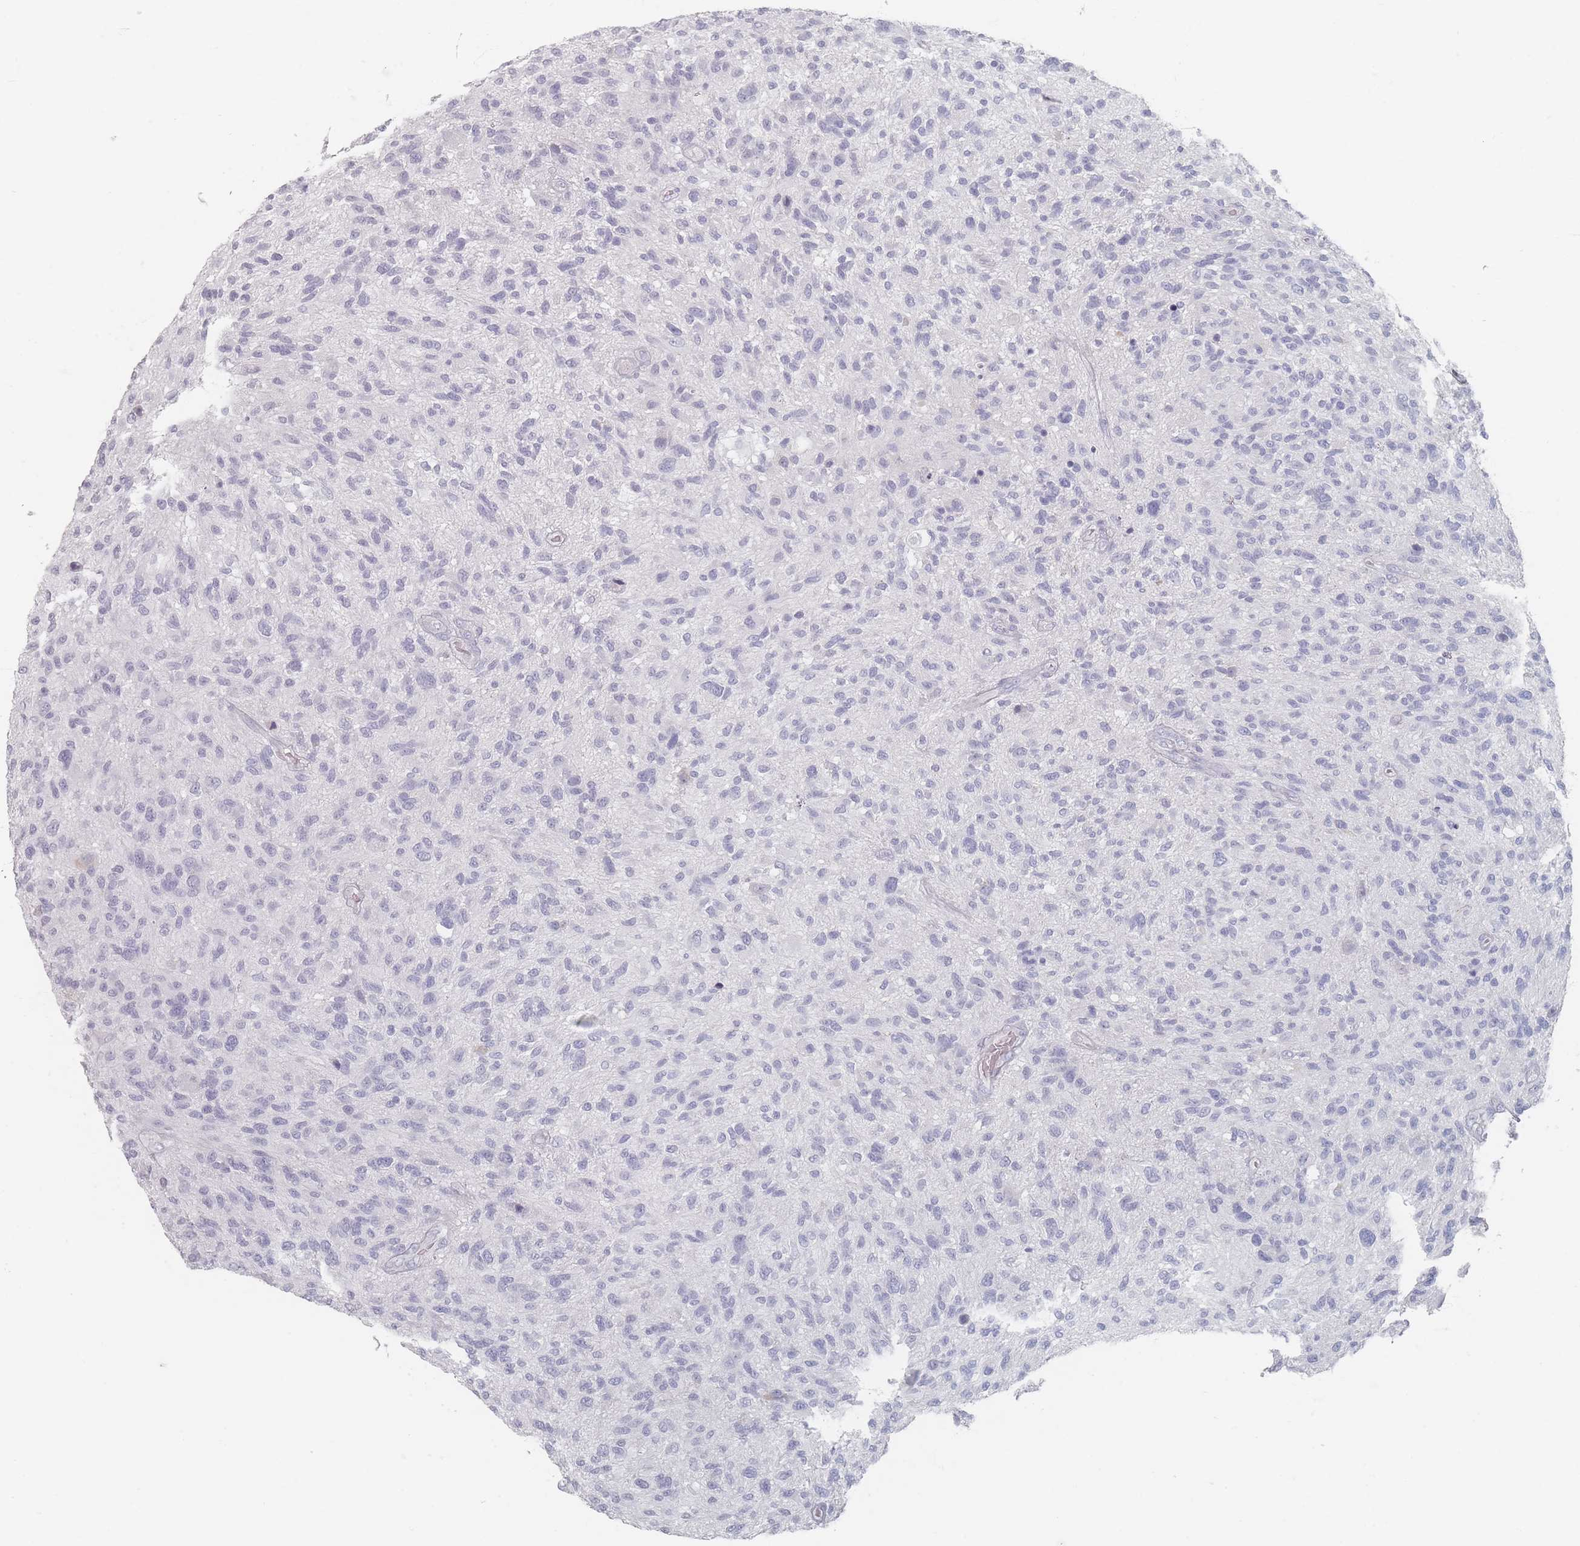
{"staining": {"intensity": "negative", "quantity": "none", "location": "none"}, "tissue": "glioma", "cell_type": "Tumor cells", "image_type": "cancer", "snomed": [{"axis": "morphology", "description": "Glioma, malignant, High grade"}, {"axis": "topography", "description": "Brain"}], "caption": "Tumor cells show no significant positivity in glioma.", "gene": "CD37", "patient": {"sex": "male", "age": 47}}